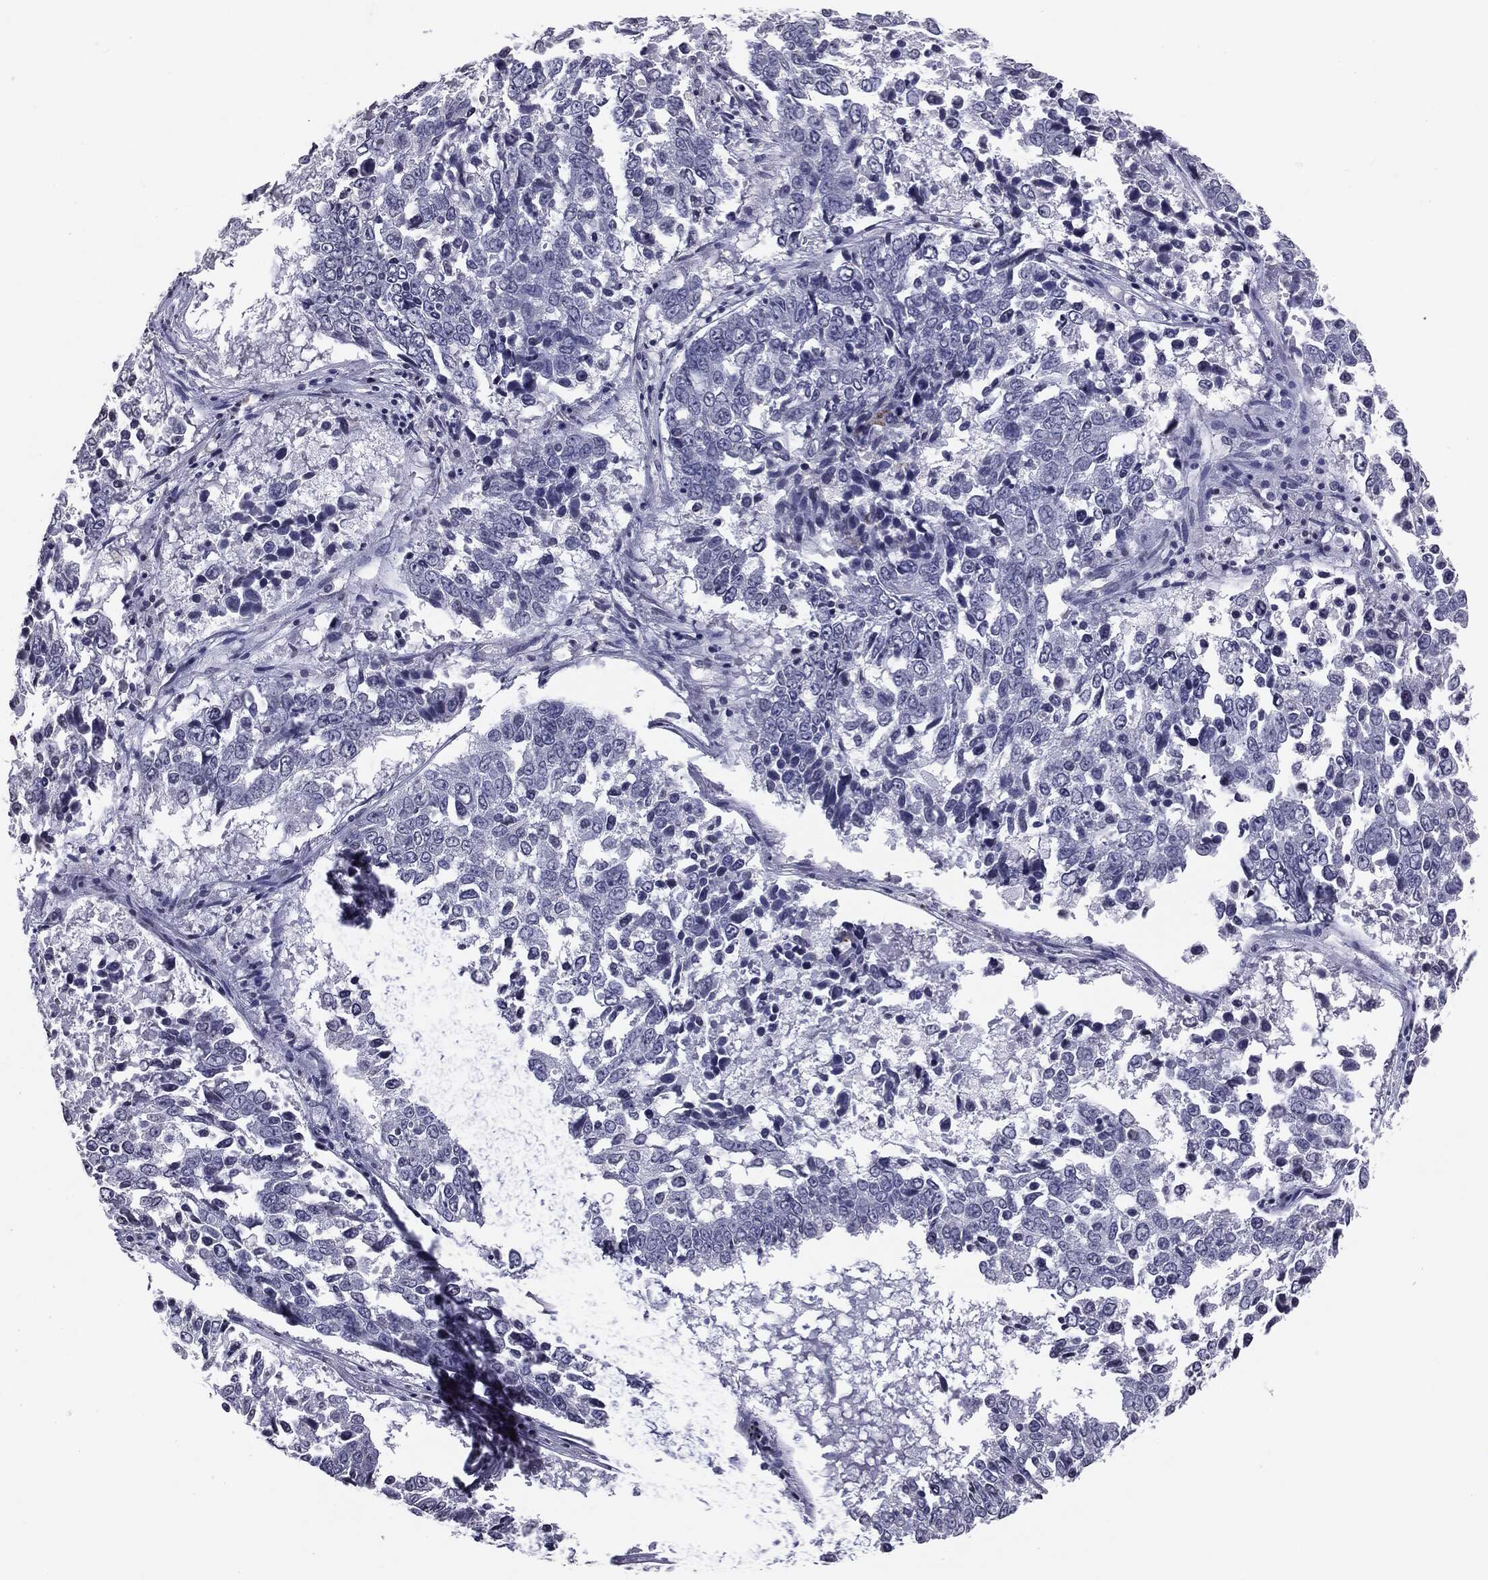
{"staining": {"intensity": "negative", "quantity": "none", "location": "none"}, "tissue": "lung cancer", "cell_type": "Tumor cells", "image_type": "cancer", "snomed": [{"axis": "morphology", "description": "Squamous cell carcinoma, NOS"}, {"axis": "topography", "description": "Lung"}], "caption": "Immunohistochemical staining of lung cancer (squamous cell carcinoma) exhibits no significant expression in tumor cells.", "gene": "SERPINB4", "patient": {"sex": "male", "age": 82}}